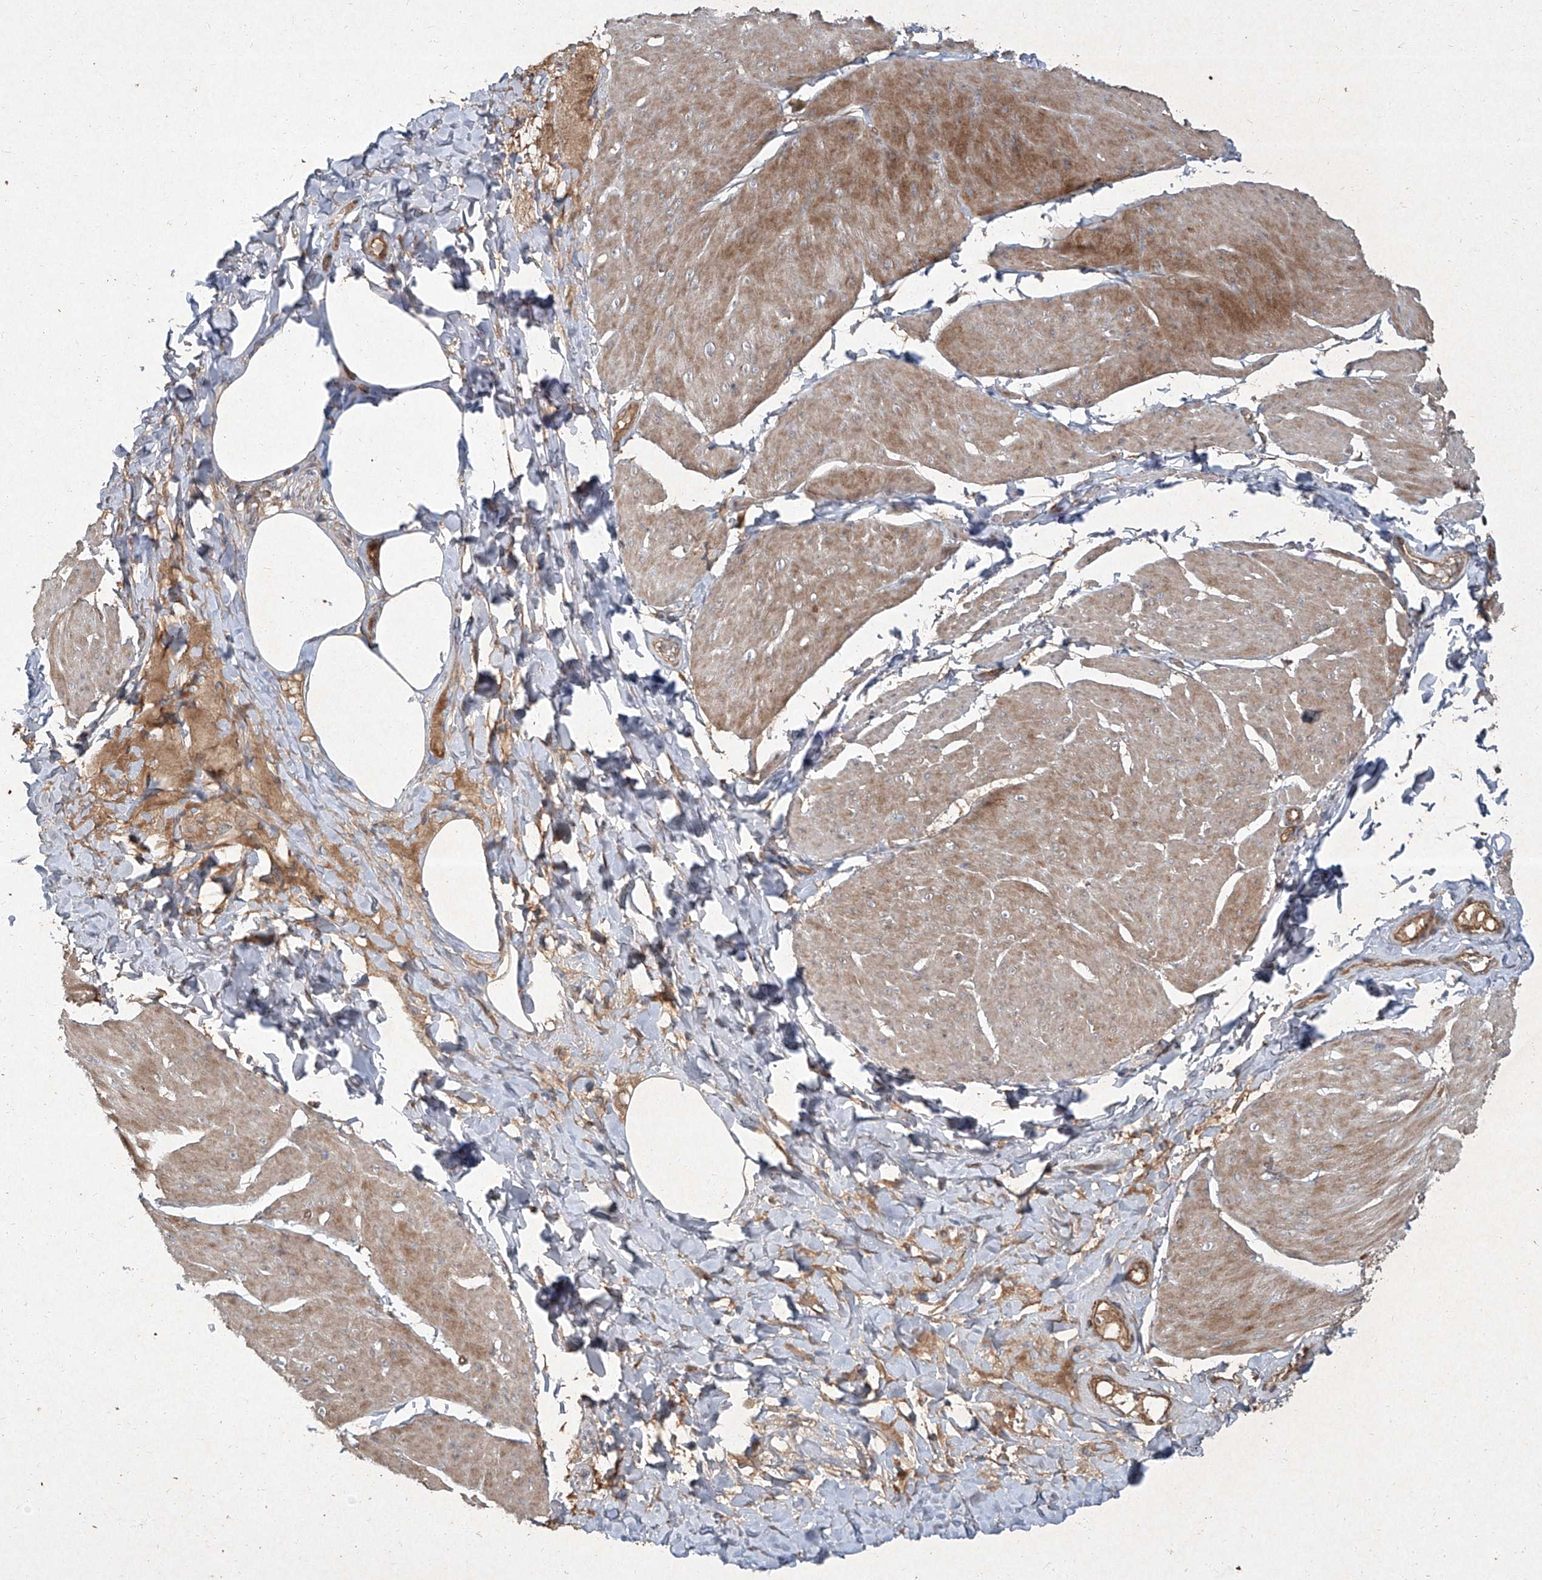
{"staining": {"intensity": "moderate", "quantity": "25%-75%", "location": "cytoplasmic/membranous"}, "tissue": "smooth muscle", "cell_type": "Smooth muscle cells", "image_type": "normal", "snomed": [{"axis": "morphology", "description": "Urothelial carcinoma, High grade"}, {"axis": "topography", "description": "Urinary bladder"}], "caption": "Immunohistochemical staining of unremarkable smooth muscle displays moderate cytoplasmic/membranous protein staining in about 25%-75% of smooth muscle cells. Nuclei are stained in blue.", "gene": "CCN1", "patient": {"sex": "male", "age": 46}}